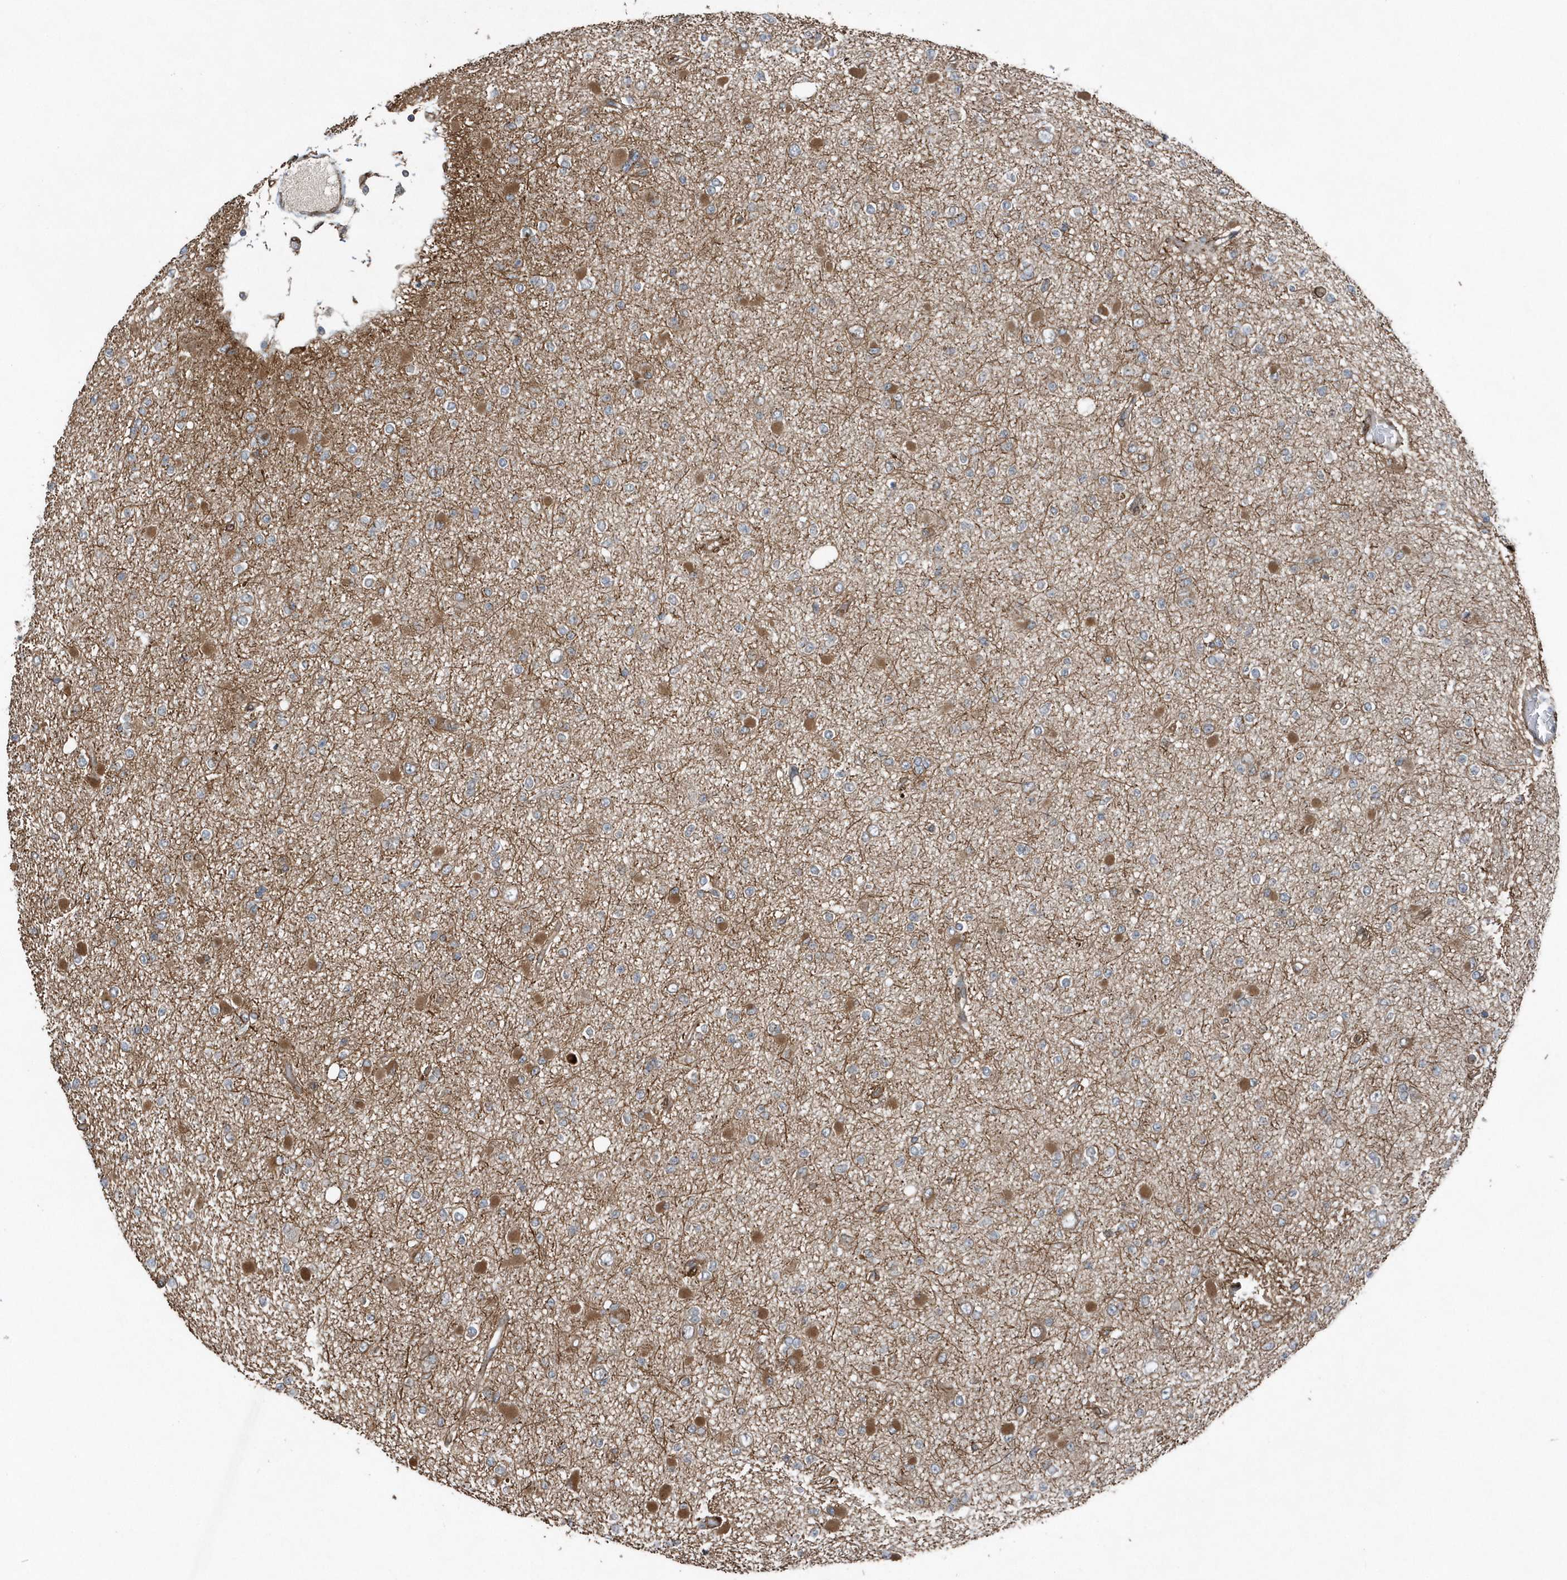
{"staining": {"intensity": "moderate", "quantity": "<25%", "location": "cytoplasmic/membranous"}, "tissue": "glioma", "cell_type": "Tumor cells", "image_type": "cancer", "snomed": [{"axis": "morphology", "description": "Glioma, malignant, Low grade"}, {"axis": "topography", "description": "Brain"}], "caption": "This is a micrograph of immunohistochemistry (IHC) staining of glioma, which shows moderate expression in the cytoplasmic/membranous of tumor cells.", "gene": "MCC", "patient": {"sex": "female", "age": 22}}